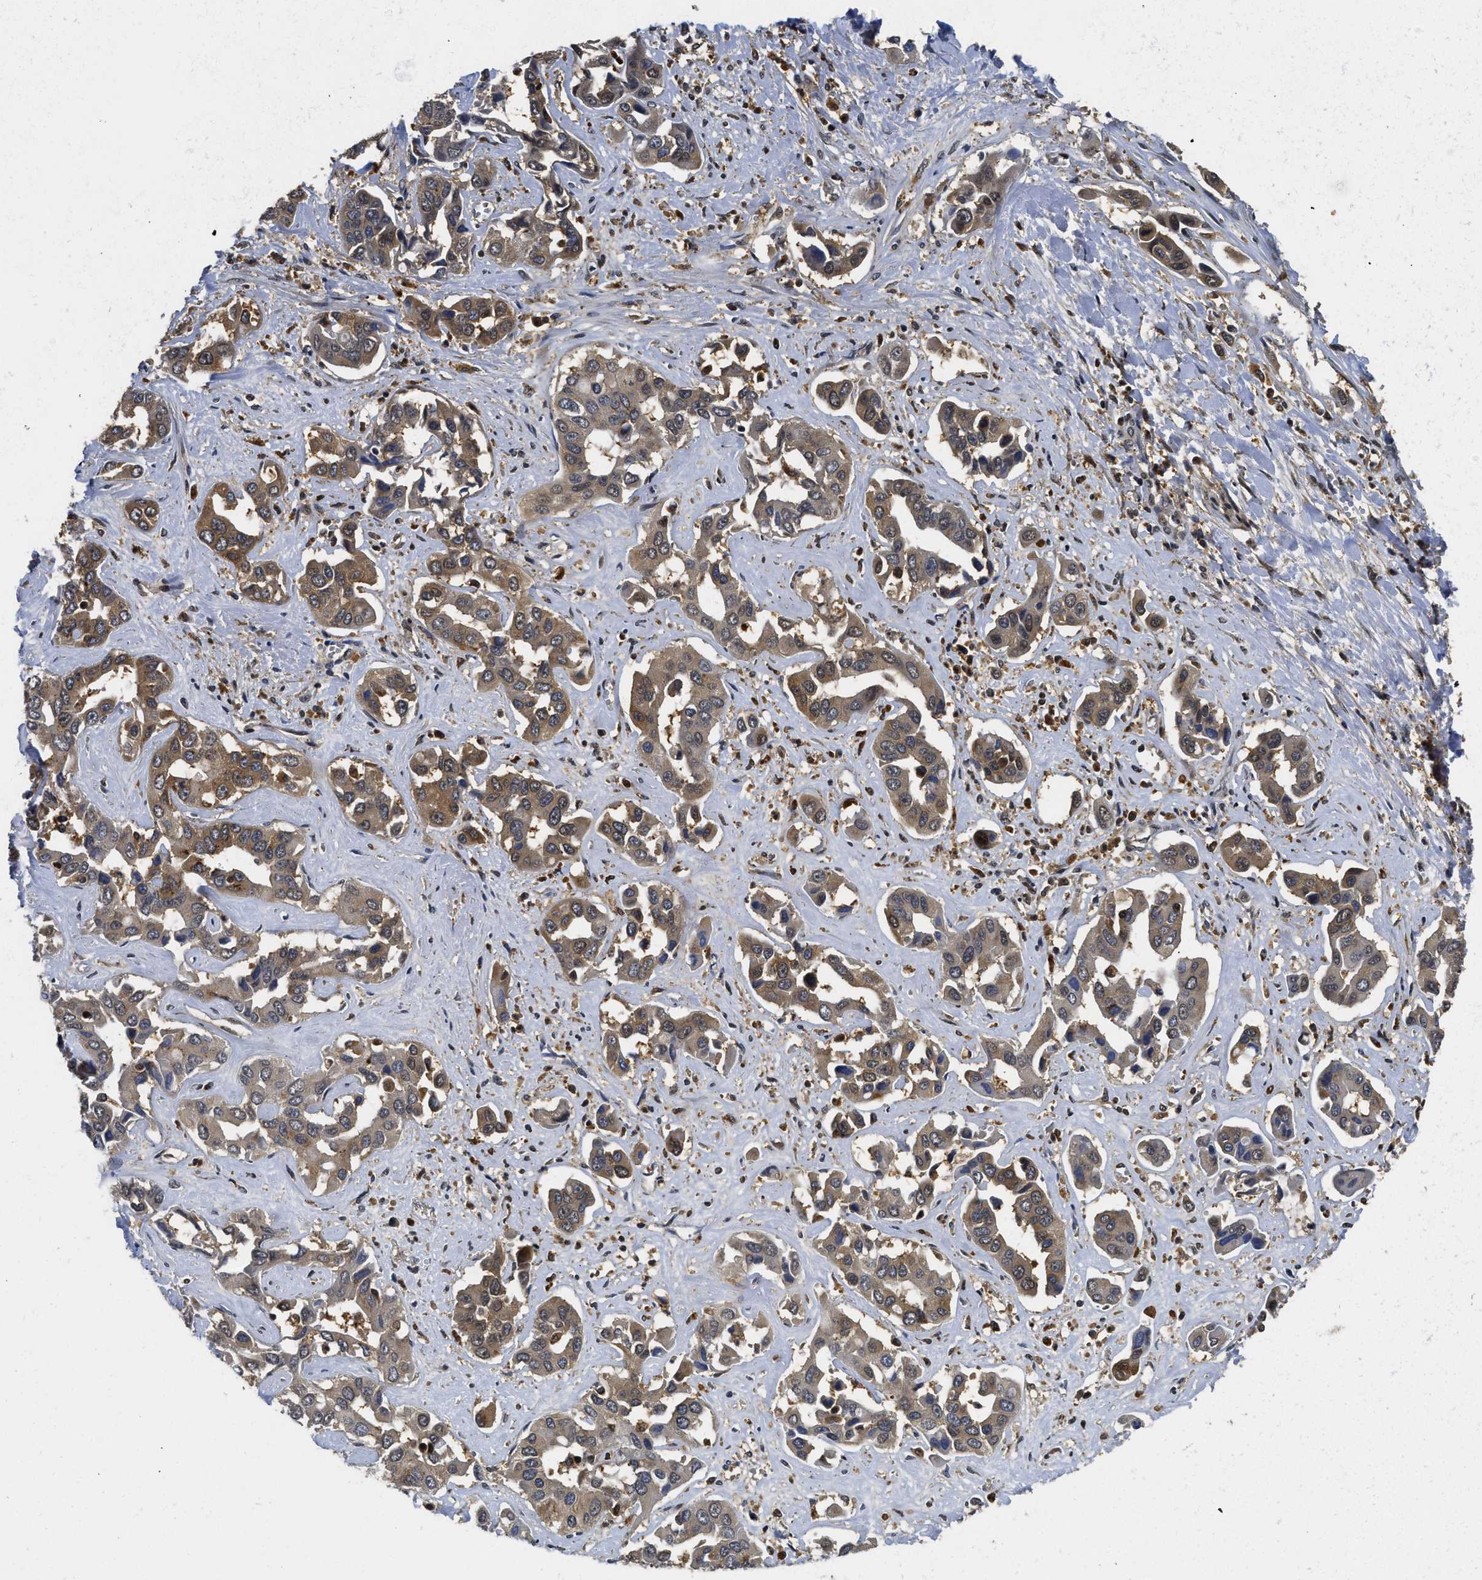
{"staining": {"intensity": "moderate", "quantity": ">75%", "location": "cytoplasmic/membranous"}, "tissue": "liver cancer", "cell_type": "Tumor cells", "image_type": "cancer", "snomed": [{"axis": "morphology", "description": "Cholangiocarcinoma"}, {"axis": "topography", "description": "Liver"}], "caption": "The immunohistochemical stain shows moderate cytoplasmic/membranous staining in tumor cells of cholangiocarcinoma (liver) tissue.", "gene": "ADSL", "patient": {"sex": "female", "age": 52}}